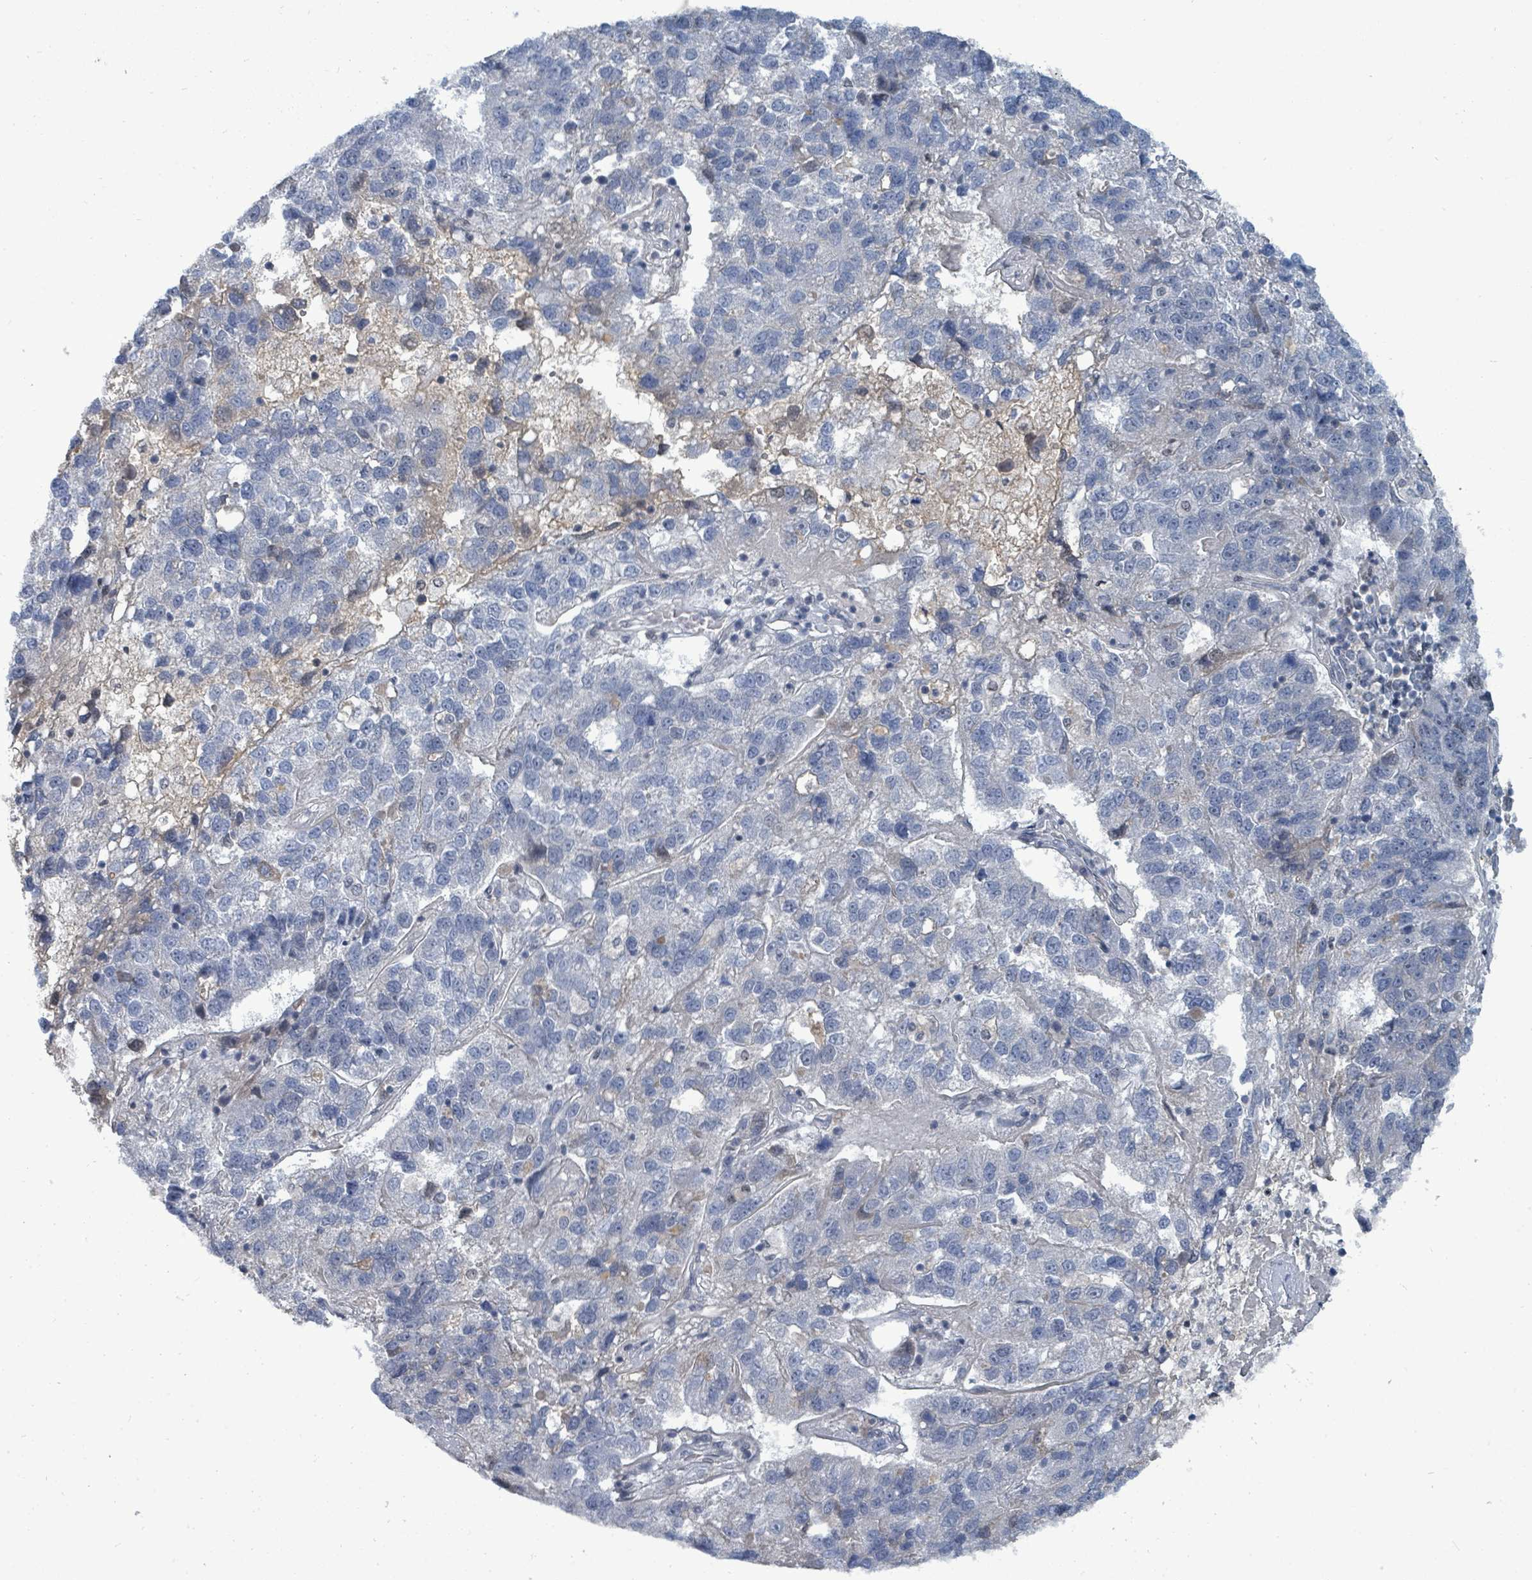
{"staining": {"intensity": "negative", "quantity": "none", "location": "none"}, "tissue": "pancreatic cancer", "cell_type": "Tumor cells", "image_type": "cancer", "snomed": [{"axis": "morphology", "description": "Adenocarcinoma, NOS"}, {"axis": "topography", "description": "Pancreas"}], "caption": "High magnification brightfield microscopy of adenocarcinoma (pancreatic) stained with DAB (3,3'-diaminobenzidine) (brown) and counterstained with hematoxylin (blue): tumor cells show no significant positivity. (DAB immunohistochemistry visualized using brightfield microscopy, high magnification).", "gene": "UCK1", "patient": {"sex": "female", "age": 61}}